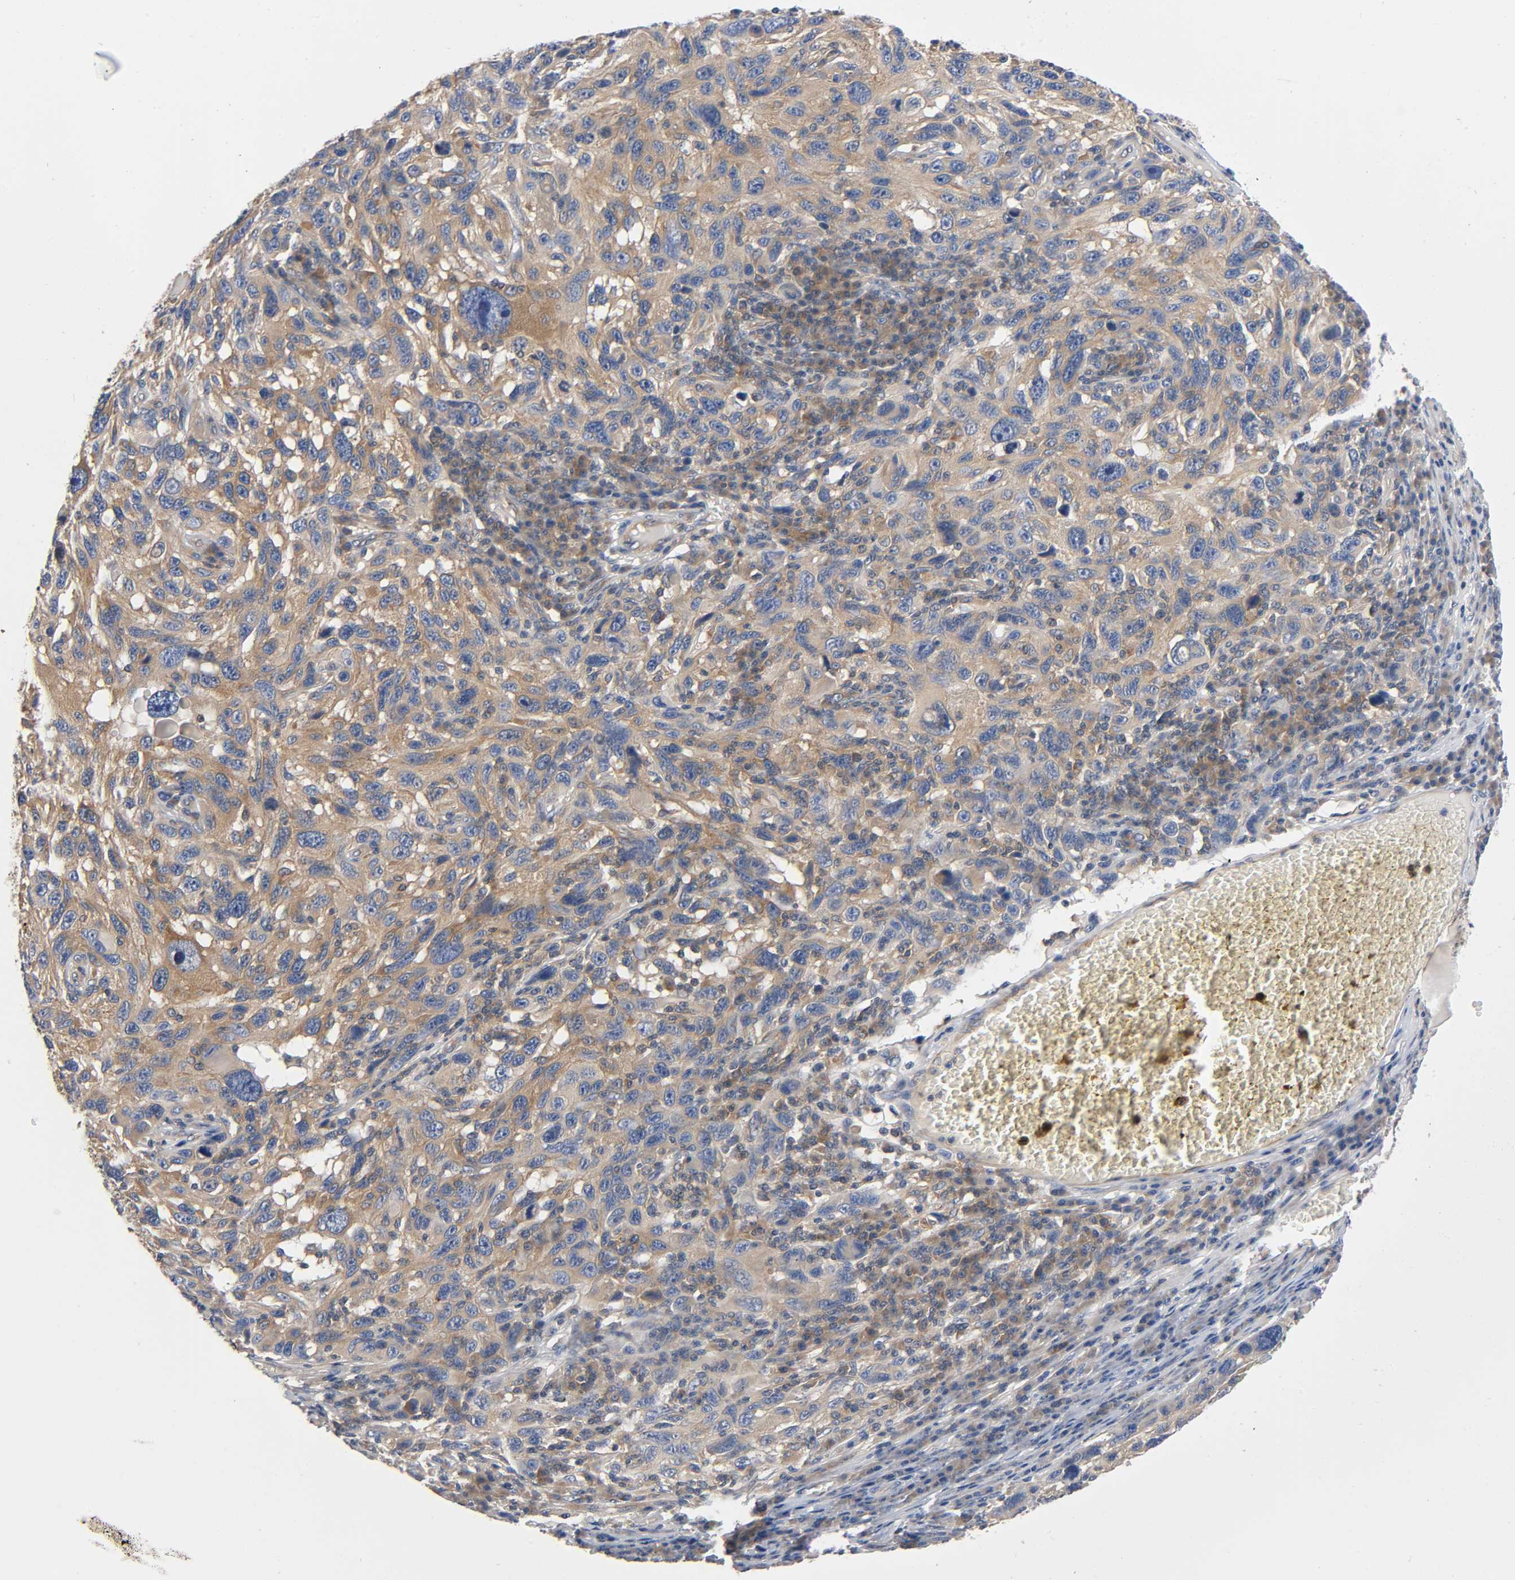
{"staining": {"intensity": "moderate", "quantity": ">75%", "location": "cytoplasmic/membranous"}, "tissue": "melanoma", "cell_type": "Tumor cells", "image_type": "cancer", "snomed": [{"axis": "morphology", "description": "Malignant melanoma, NOS"}, {"axis": "topography", "description": "Skin"}], "caption": "Immunohistochemical staining of melanoma shows medium levels of moderate cytoplasmic/membranous positivity in about >75% of tumor cells.", "gene": "PRKAB1", "patient": {"sex": "male", "age": 53}}